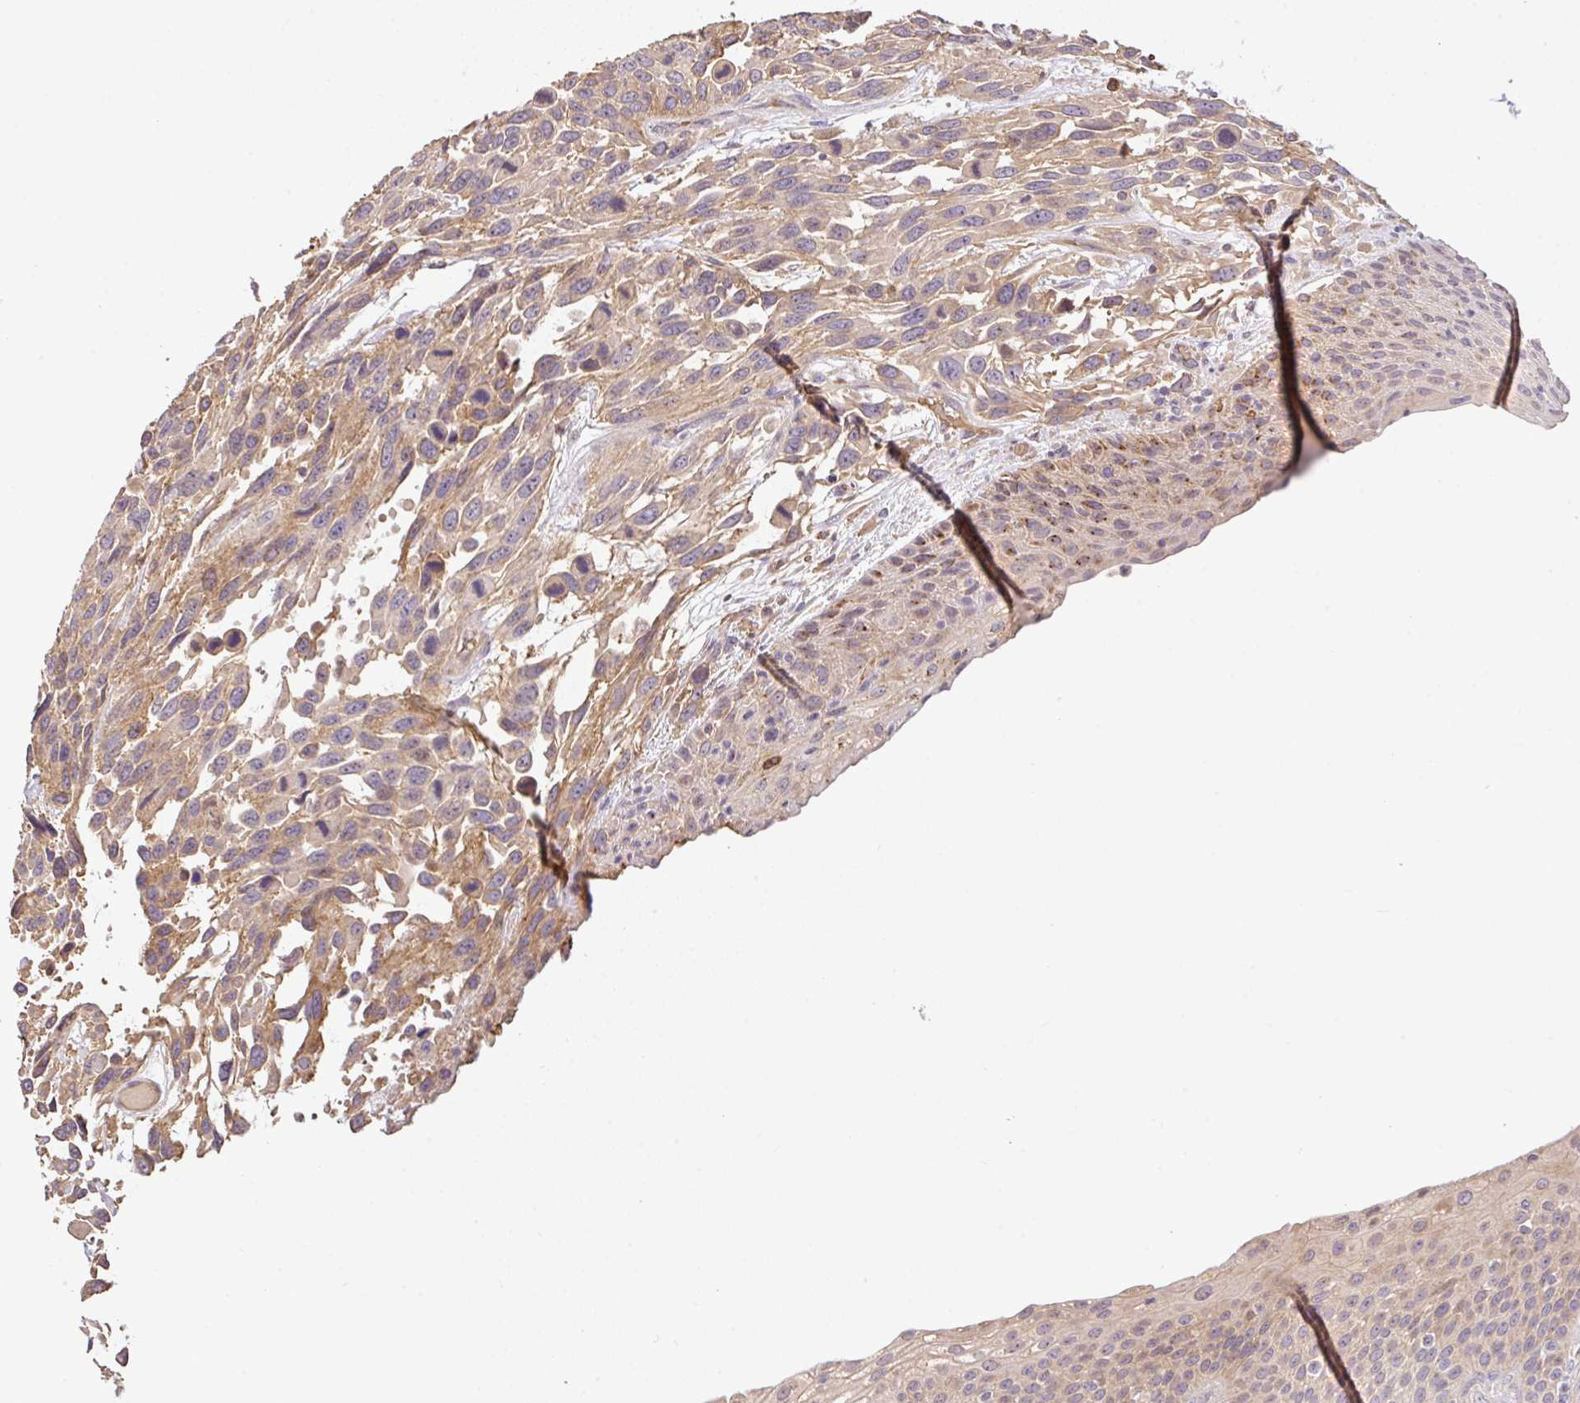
{"staining": {"intensity": "moderate", "quantity": "25%-75%", "location": "cytoplasmic/membranous"}, "tissue": "urothelial cancer", "cell_type": "Tumor cells", "image_type": "cancer", "snomed": [{"axis": "morphology", "description": "Urothelial carcinoma, High grade"}, {"axis": "topography", "description": "Urinary bladder"}], "caption": "Protein staining displays moderate cytoplasmic/membranous staining in about 25%-75% of tumor cells in urothelial cancer. The protein of interest is shown in brown color, while the nuclei are stained blue.", "gene": "C1QTNF9B", "patient": {"sex": "female", "age": 70}}